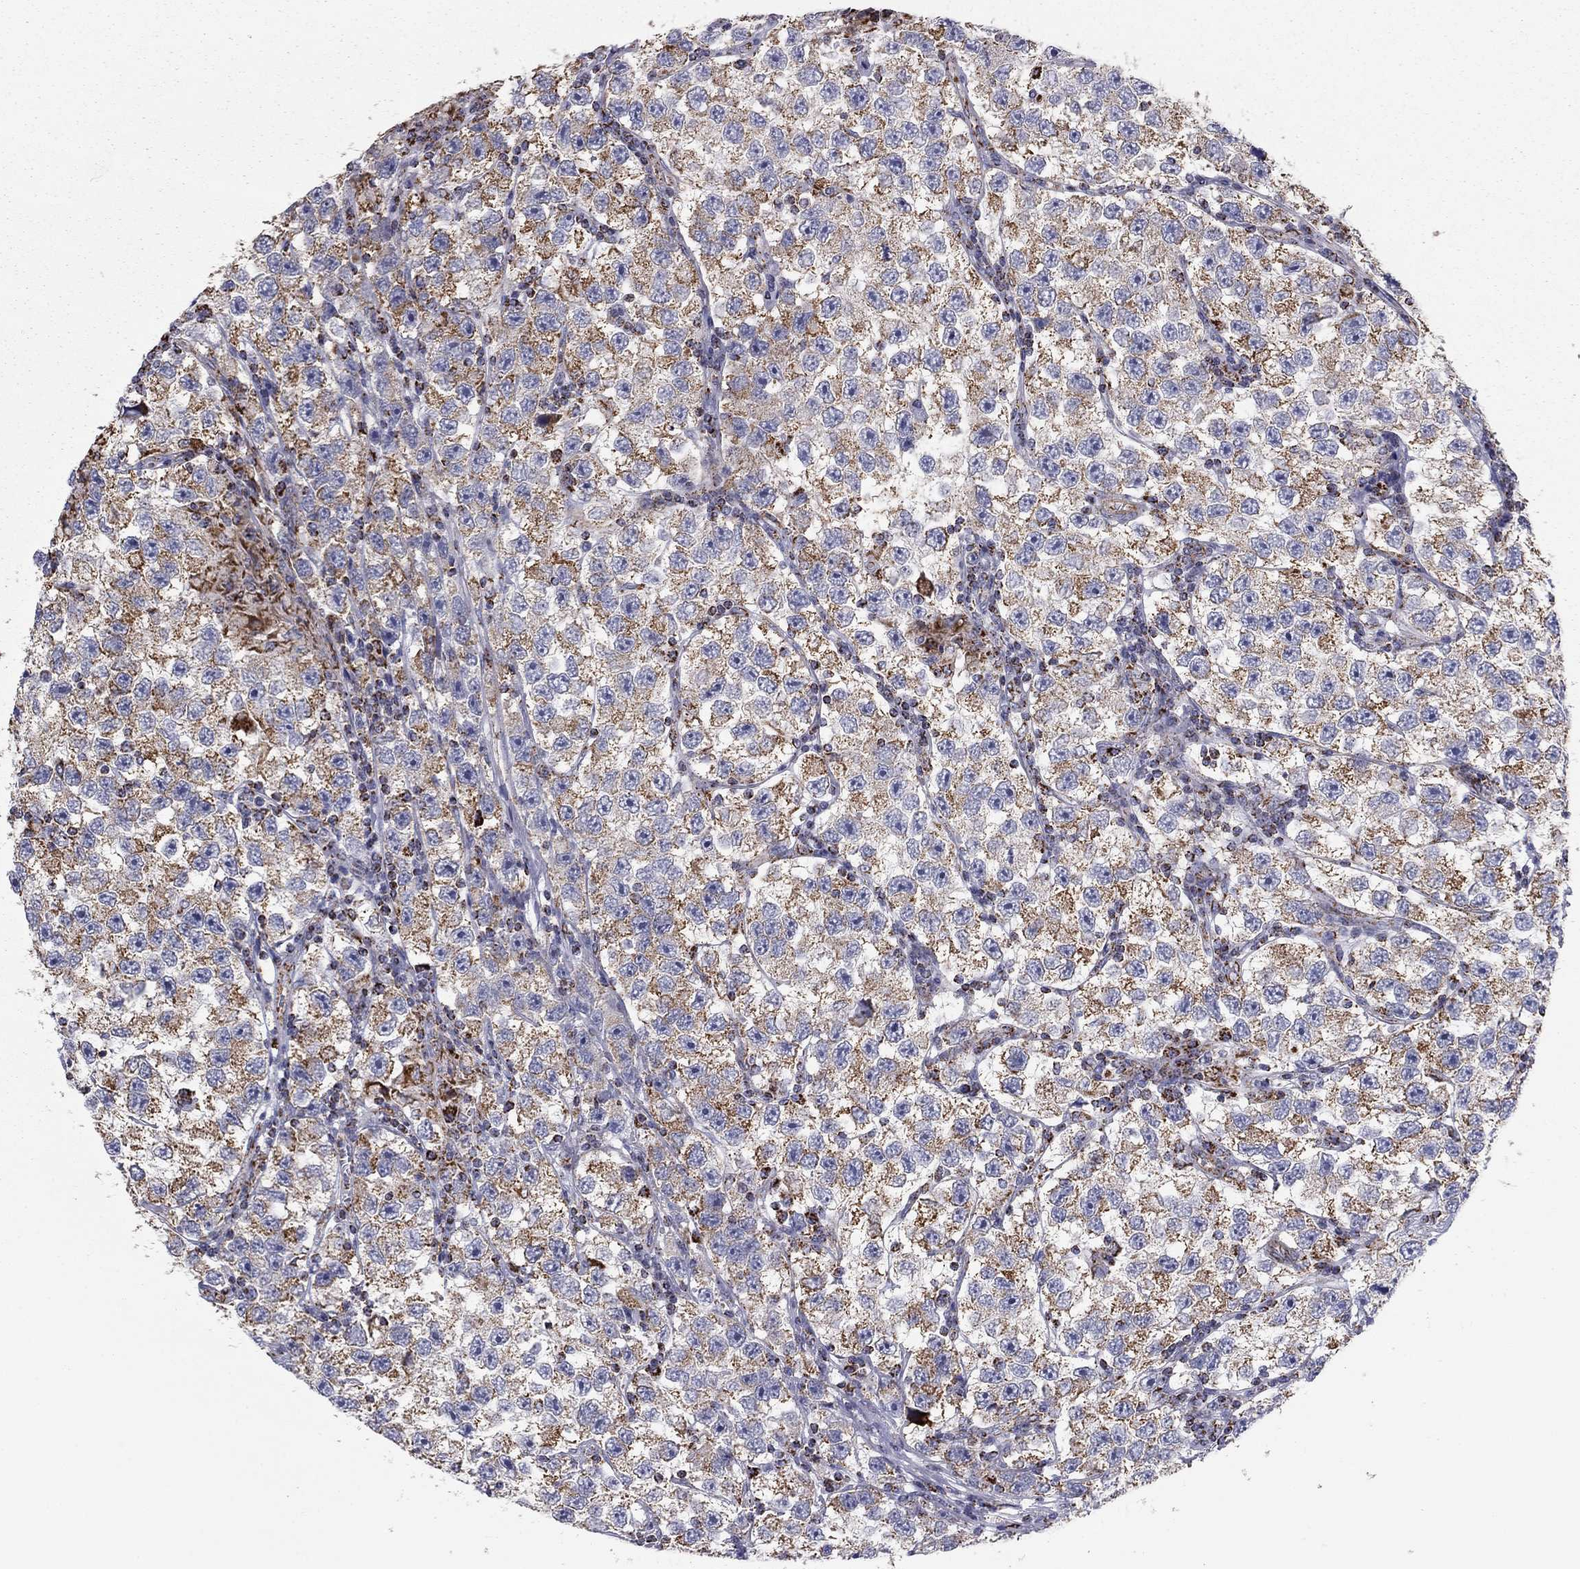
{"staining": {"intensity": "moderate", "quantity": ">75%", "location": "cytoplasmic/membranous"}, "tissue": "testis cancer", "cell_type": "Tumor cells", "image_type": "cancer", "snomed": [{"axis": "morphology", "description": "Seminoma, NOS"}, {"axis": "topography", "description": "Testis"}], "caption": "Human testis seminoma stained with a brown dye exhibits moderate cytoplasmic/membranous positive expression in about >75% of tumor cells.", "gene": "NDUFV1", "patient": {"sex": "male", "age": 26}}